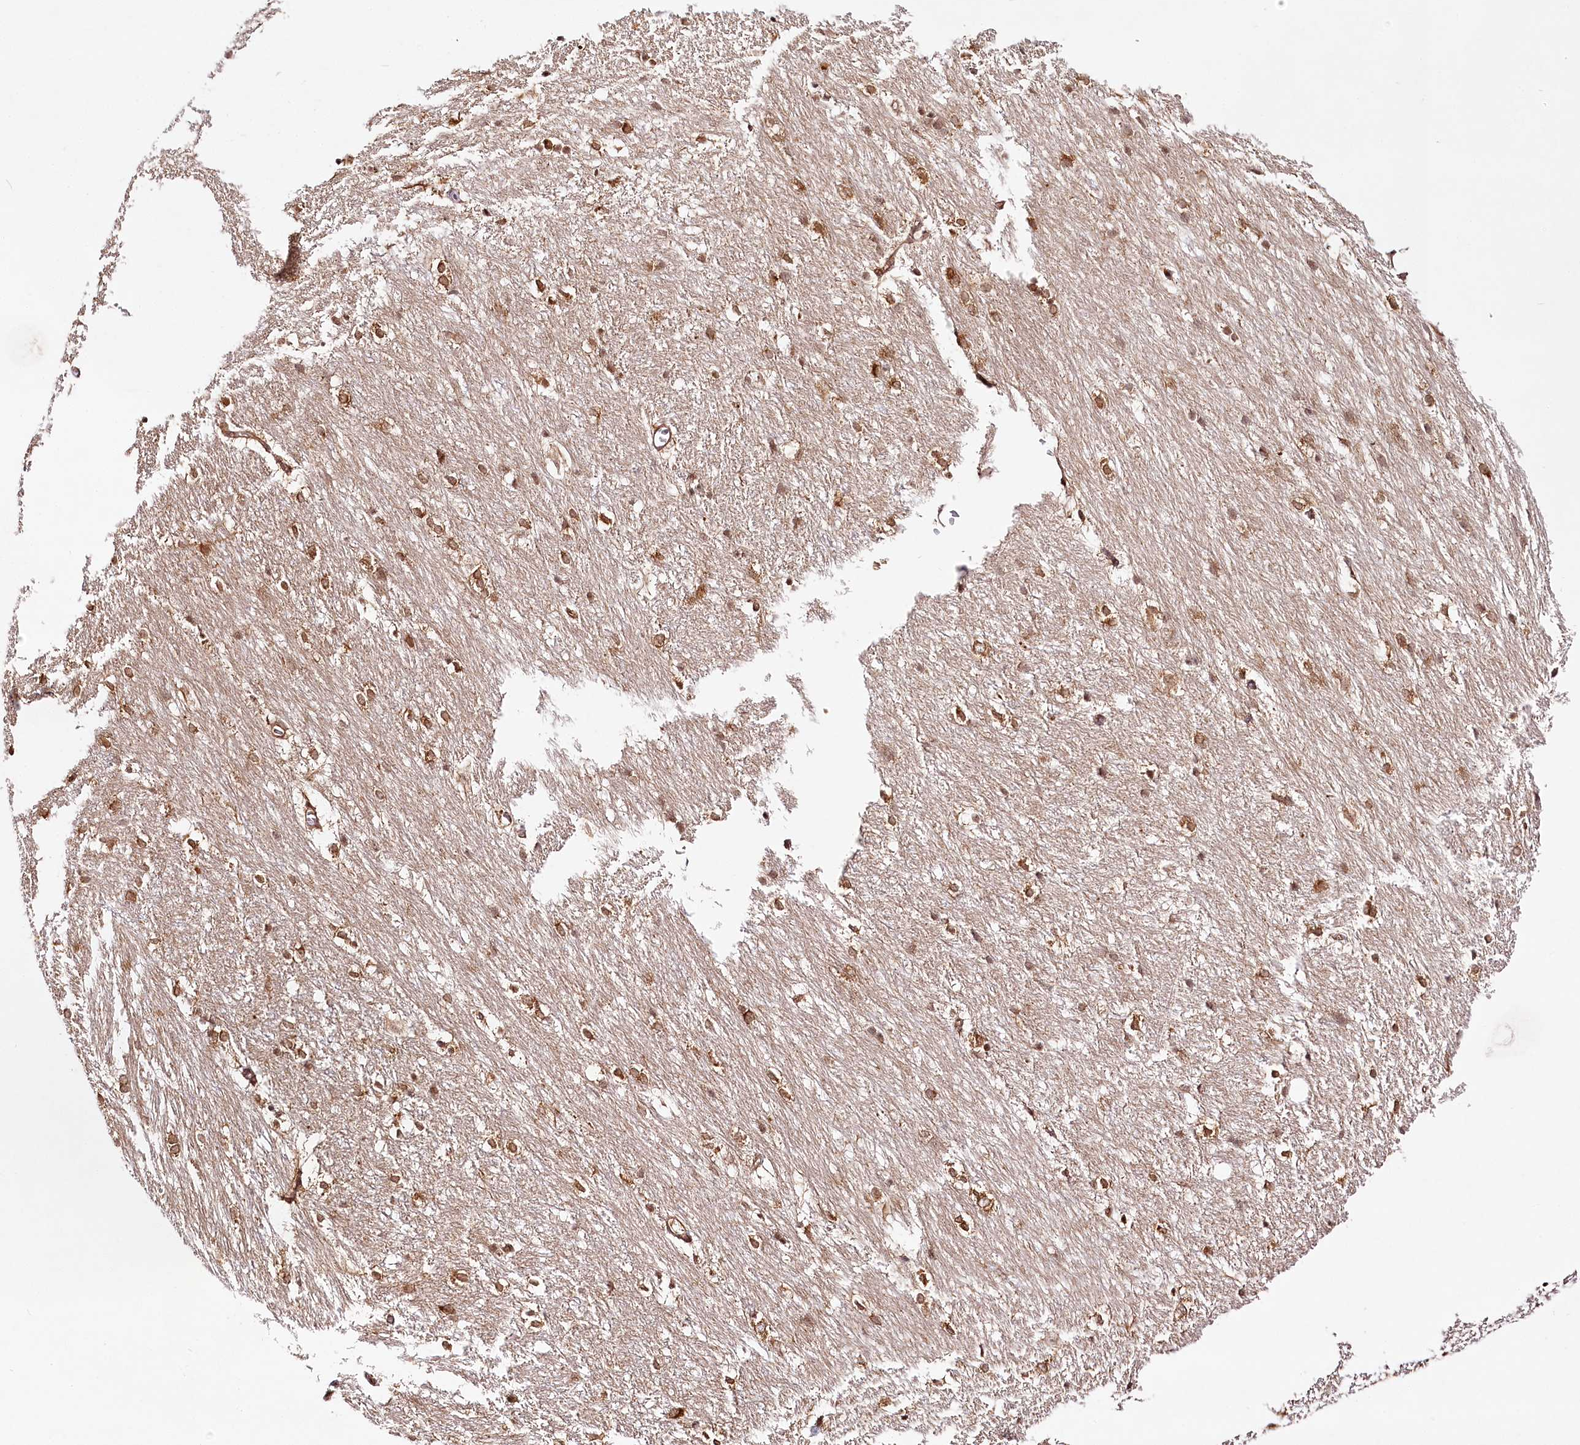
{"staining": {"intensity": "moderate", "quantity": "25%-75%", "location": "cytoplasmic/membranous"}, "tissue": "caudate", "cell_type": "Glial cells", "image_type": "normal", "snomed": [{"axis": "morphology", "description": "Normal tissue, NOS"}, {"axis": "topography", "description": "Lateral ventricle wall"}], "caption": "Protein staining of normal caudate exhibits moderate cytoplasmic/membranous expression in about 25%-75% of glial cells.", "gene": "INPP4B", "patient": {"sex": "female", "age": 19}}